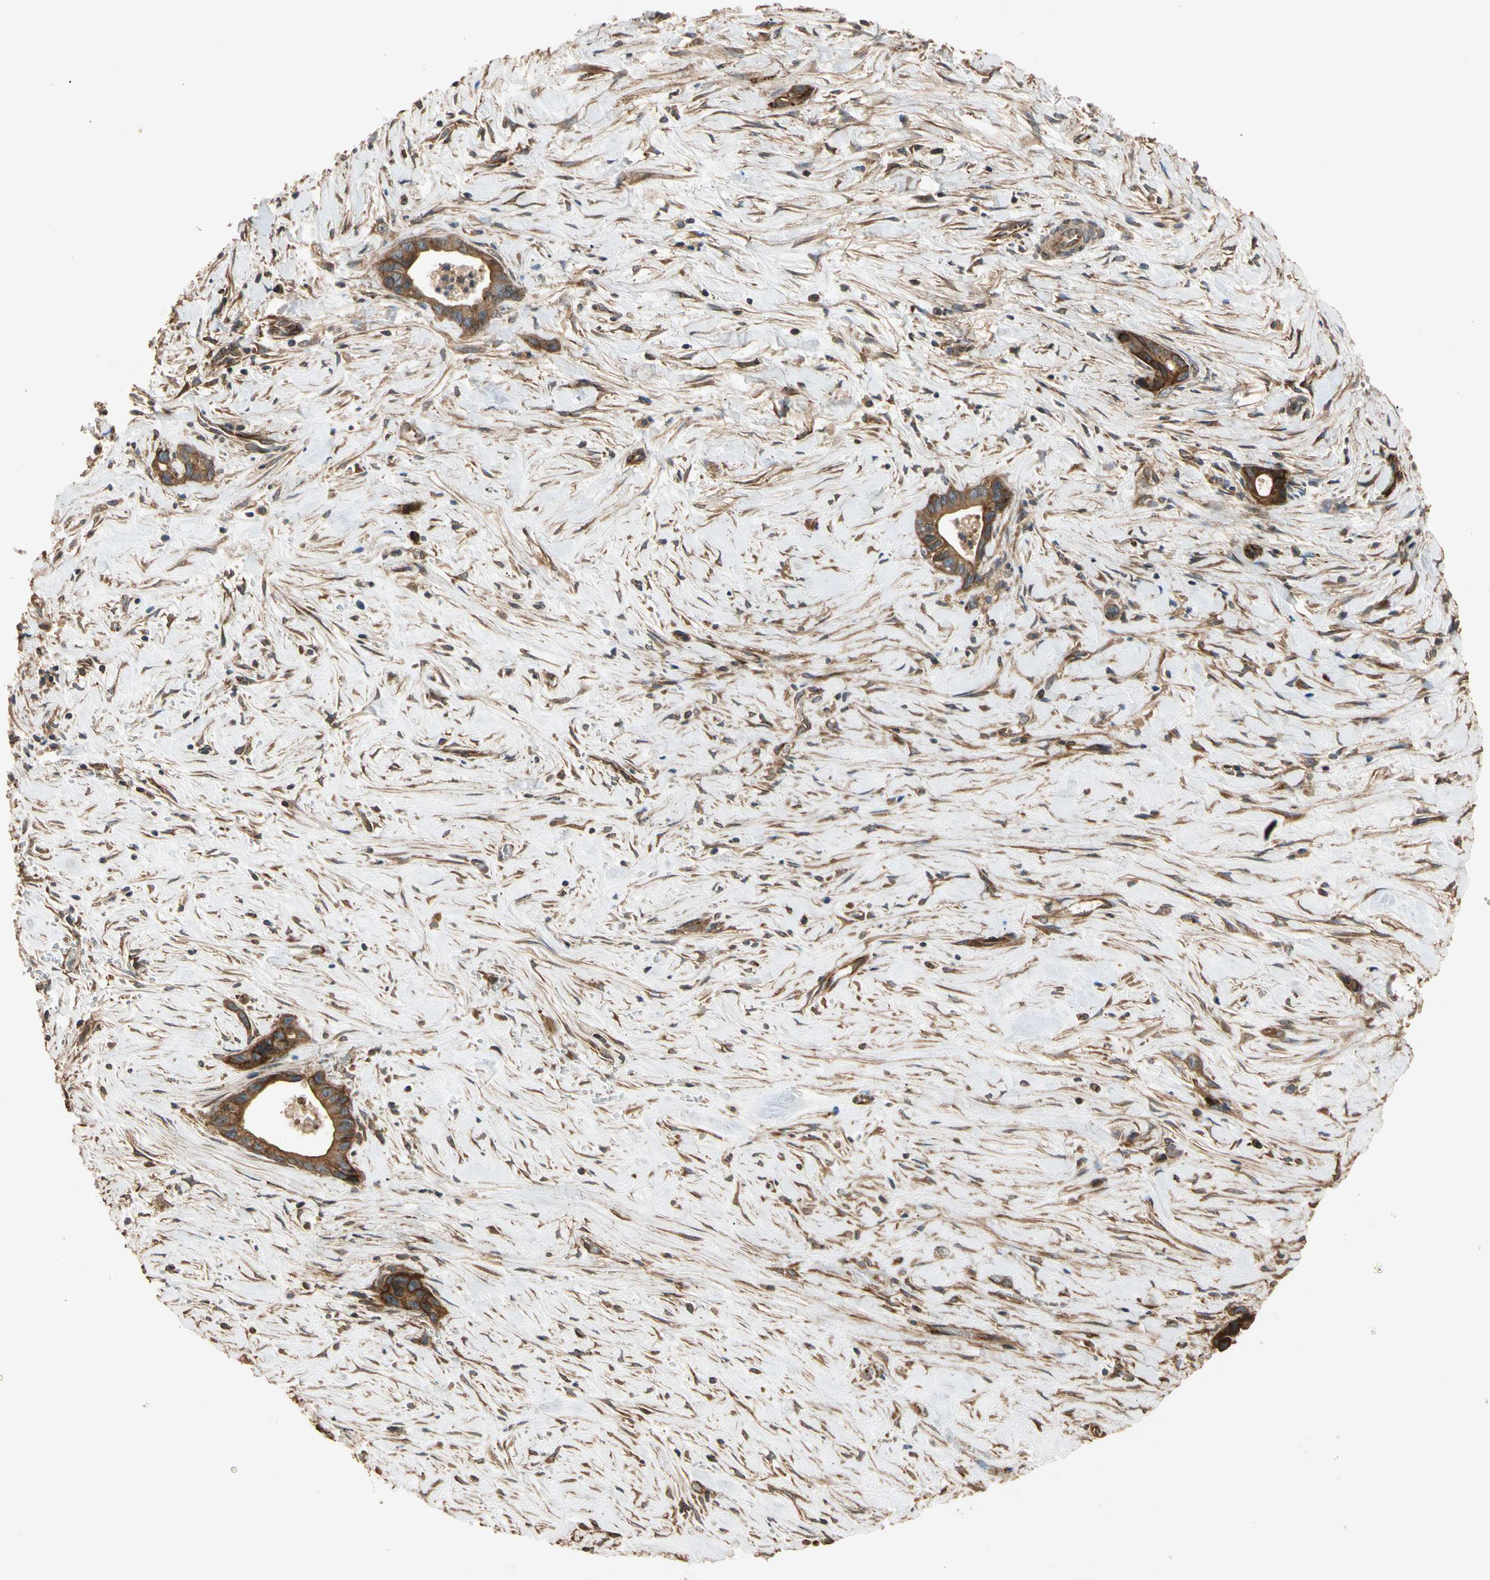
{"staining": {"intensity": "strong", "quantity": ">75%", "location": "cytoplasmic/membranous"}, "tissue": "liver cancer", "cell_type": "Tumor cells", "image_type": "cancer", "snomed": [{"axis": "morphology", "description": "Cholangiocarcinoma"}, {"axis": "topography", "description": "Liver"}], "caption": "A brown stain highlights strong cytoplasmic/membranous staining of a protein in human liver cholangiocarcinoma tumor cells.", "gene": "MGRN1", "patient": {"sex": "female", "age": 55}}